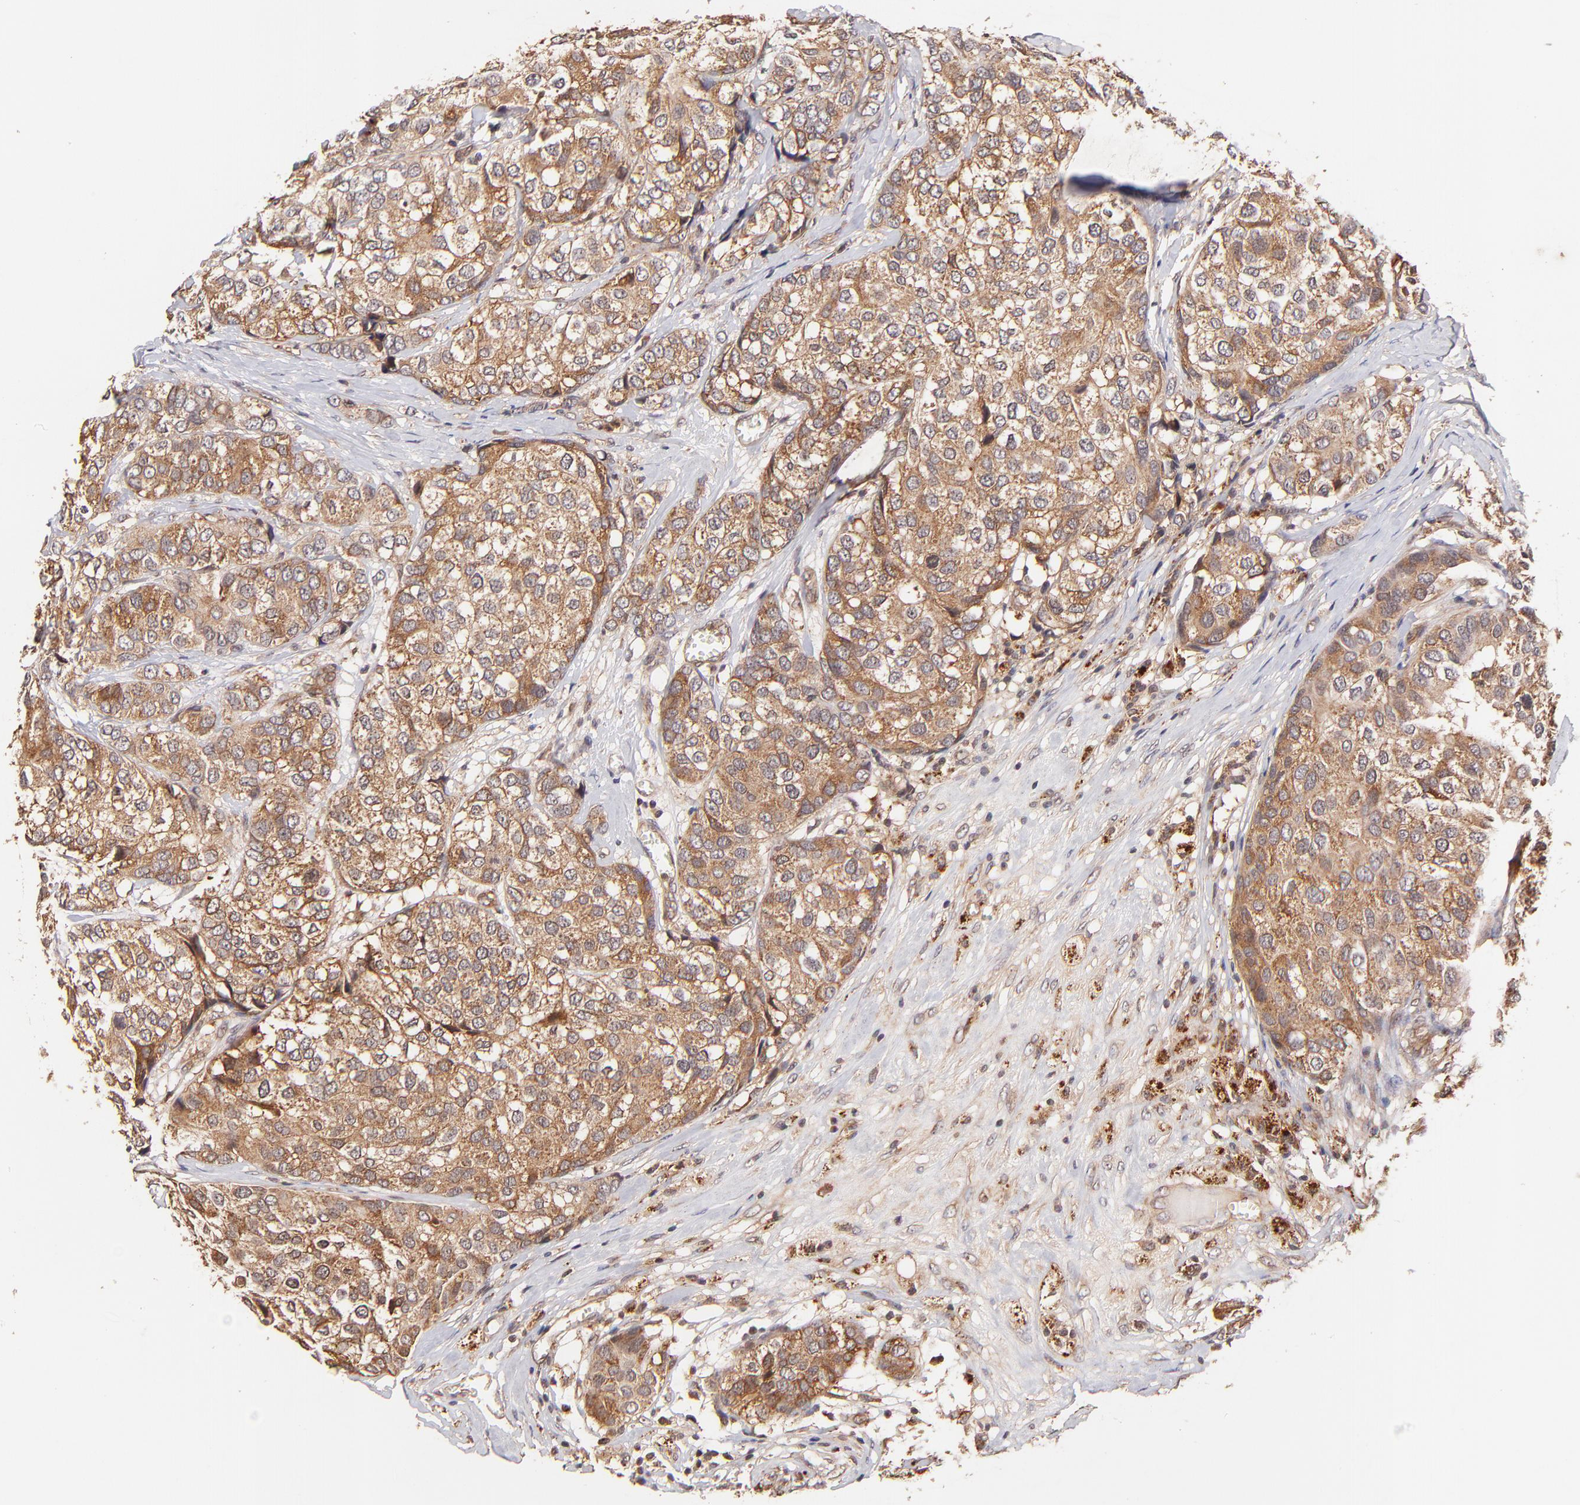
{"staining": {"intensity": "strong", "quantity": ">75%", "location": "cytoplasmic/membranous"}, "tissue": "breast cancer", "cell_type": "Tumor cells", "image_type": "cancer", "snomed": [{"axis": "morphology", "description": "Duct carcinoma"}, {"axis": "topography", "description": "Breast"}], "caption": "Immunohistochemistry (IHC) photomicrograph of breast invasive ductal carcinoma stained for a protein (brown), which displays high levels of strong cytoplasmic/membranous expression in approximately >75% of tumor cells.", "gene": "ITGB1", "patient": {"sex": "female", "age": 68}}